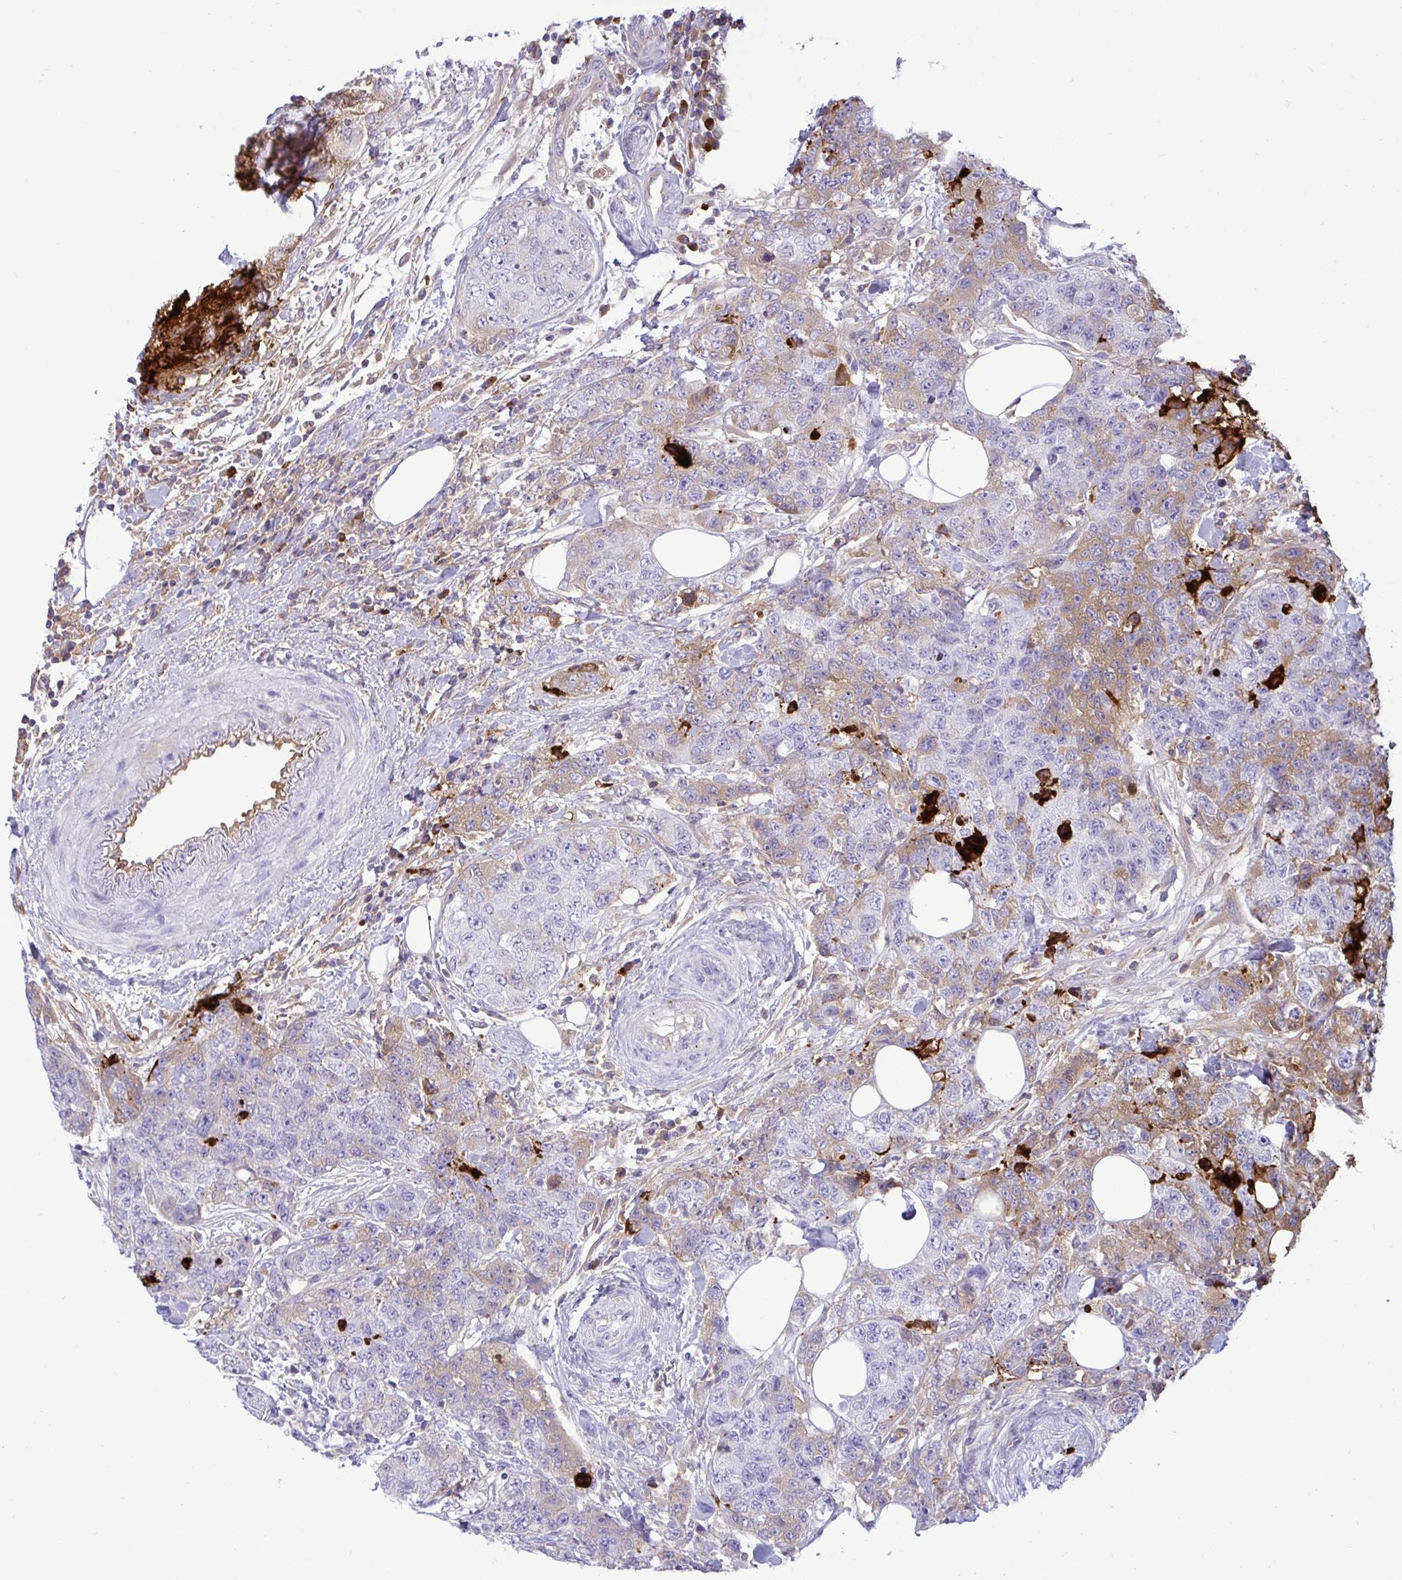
{"staining": {"intensity": "weak", "quantity": "25%-75%", "location": "cytoplasmic/membranous"}, "tissue": "urothelial cancer", "cell_type": "Tumor cells", "image_type": "cancer", "snomed": [{"axis": "morphology", "description": "Urothelial carcinoma, High grade"}, {"axis": "topography", "description": "Urinary bladder"}], "caption": "Urothelial cancer stained with DAB (3,3'-diaminobenzidine) immunohistochemistry (IHC) reveals low levels of weak cytoplasmic/membranous expression in about 25%-75% of tumor cells. (IHC, brightfield microscopy, high magnification).", "gene": "F2", "patient": {"sex": "female", "age": 78}}